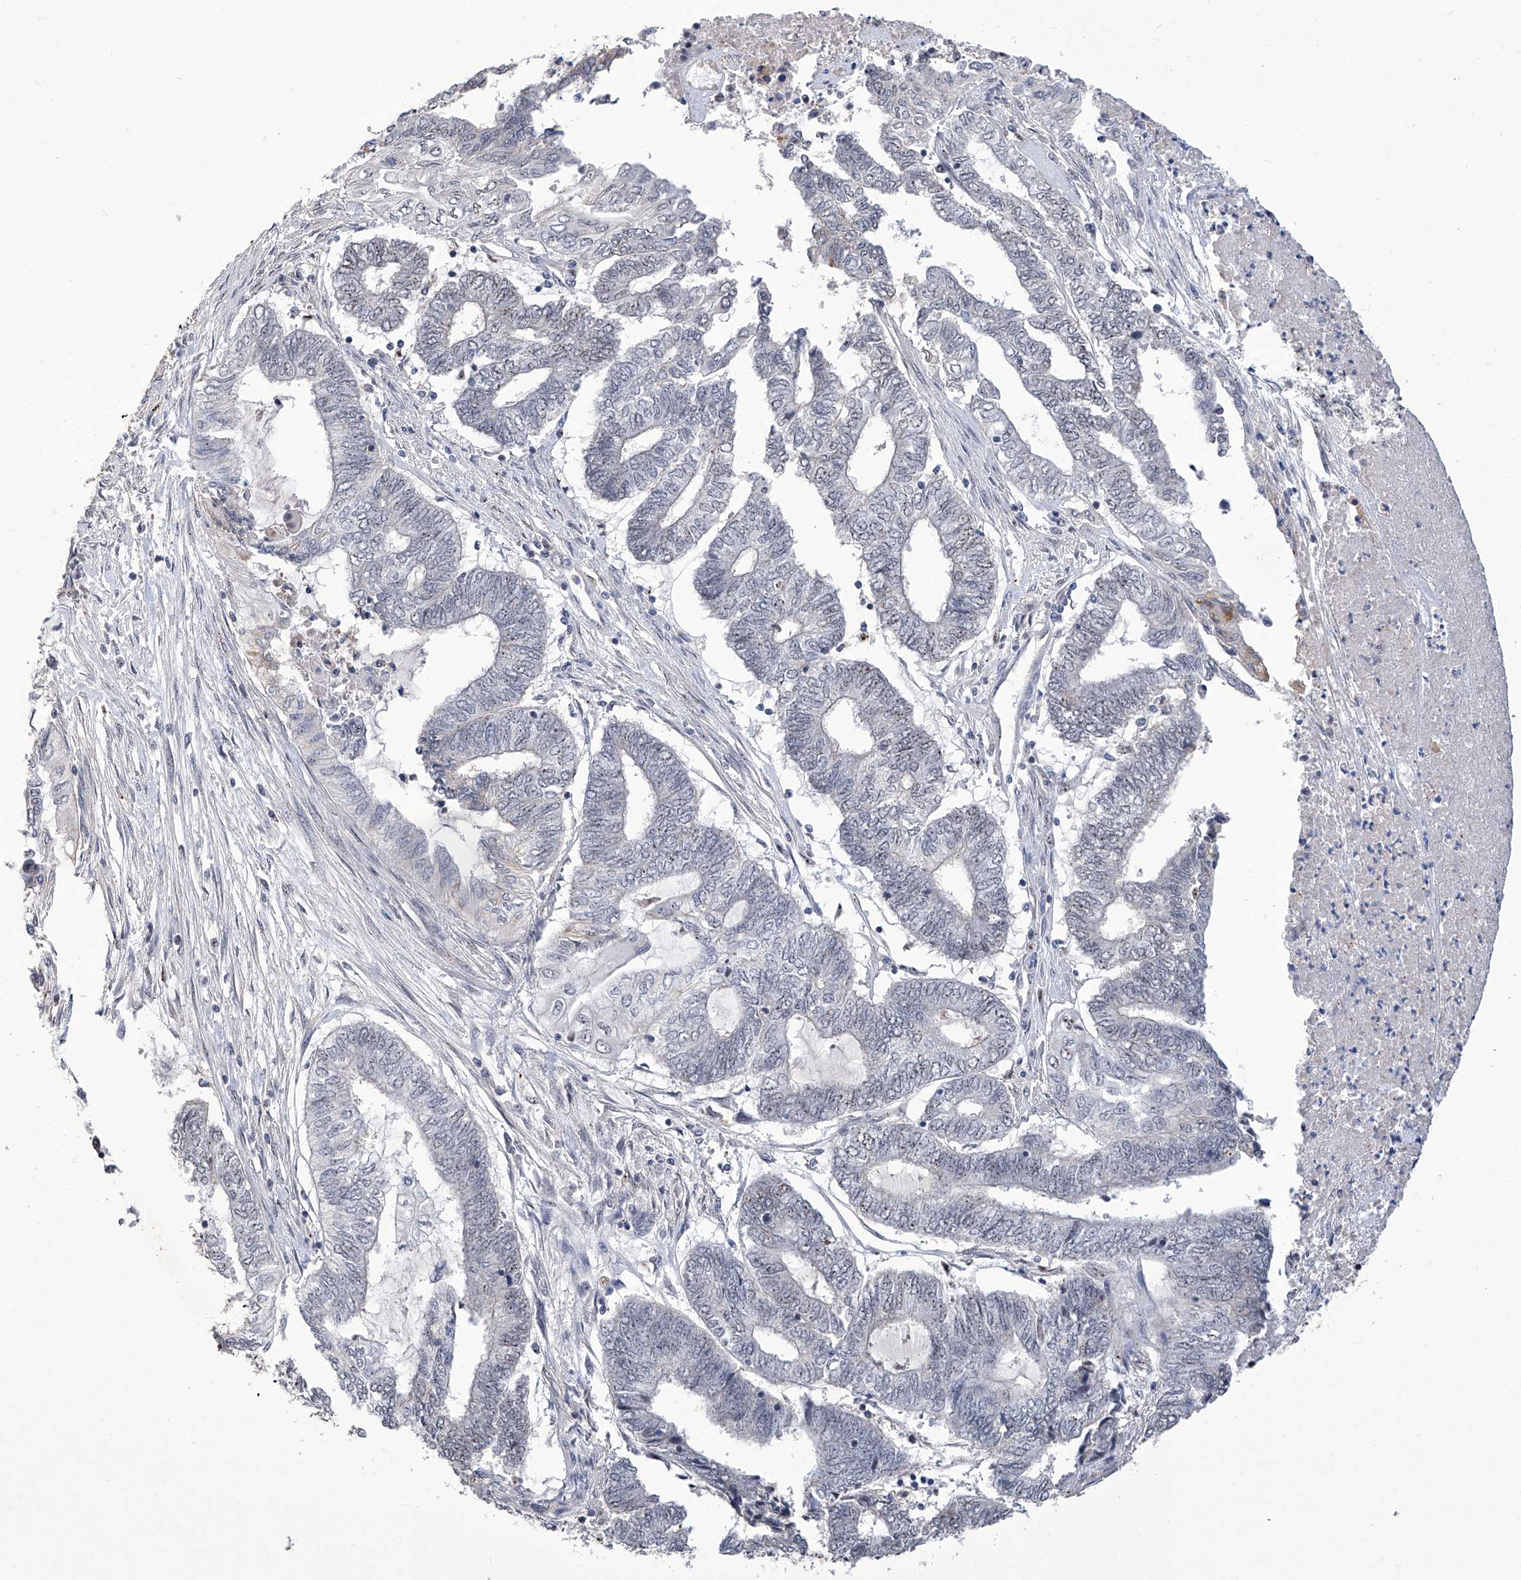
{"staining": {"intensity": "negative", "quantity": "none", "location": "none"}, "tissue": "endometrial cancer", "cell_type": "Tumor cells", "image_type": "cancer", "snomed": [{"axis": "morphology", "description": "Adenocarcinoma, NOS"}, {"axis": "topography", "description": "Uterus"}, {"axis": "topography", "description": "Endometrium"}], "caption": "High magnification brightfield microscopy of endometrial cancer (adenocarcinoma) stained with DAB (brown) and counterstained with hematoxylin (blue): tumor cells show no significant positivity.", "gene": "CMTR1", "patient": {"sex": "female", "age": 70}}